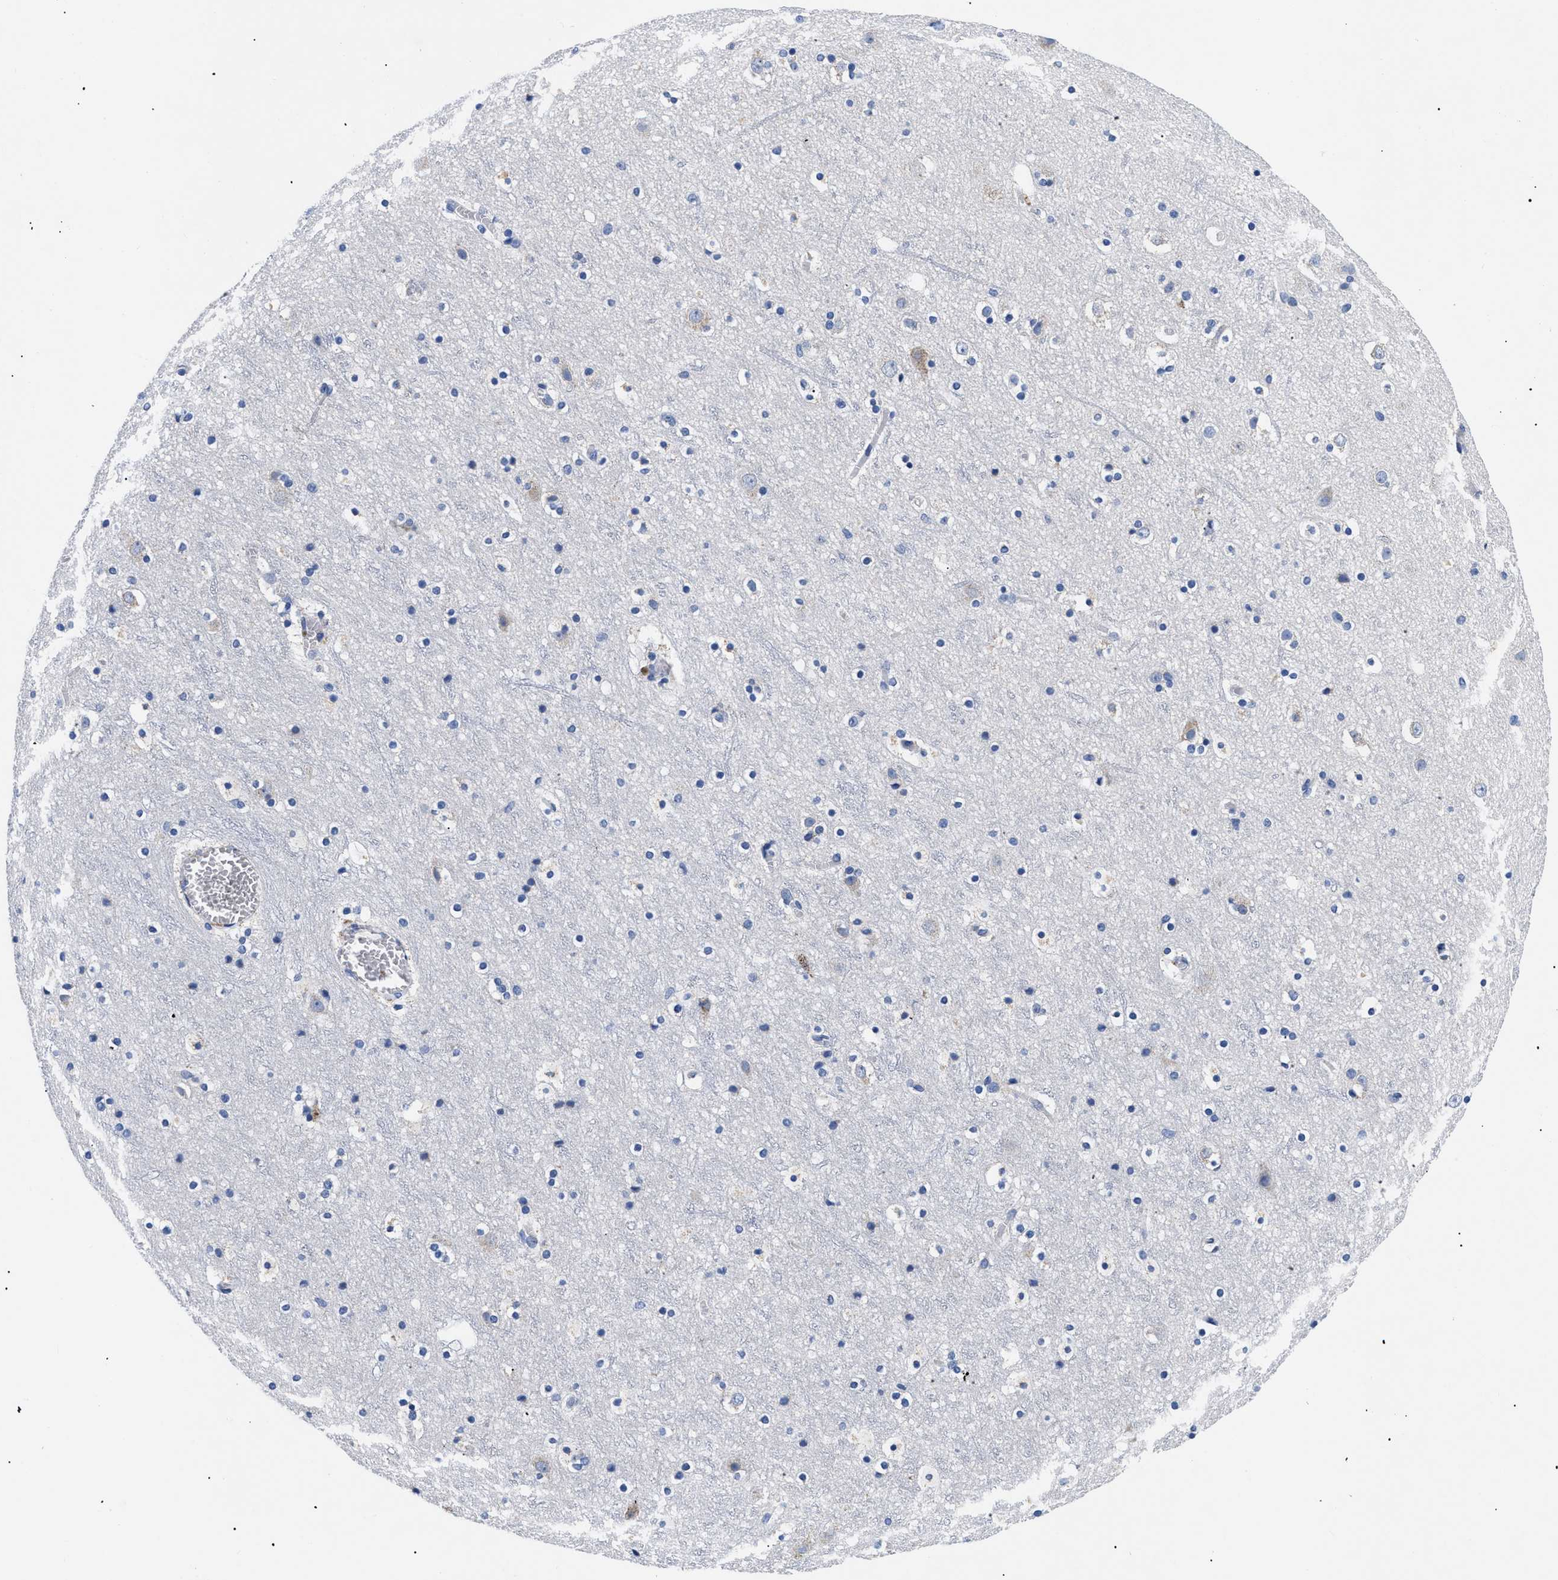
{"staining": {"intensity": "negative", "quantity": "none", "location": "none"}, "tissue": "cerebral cortex", "cell_type": "Endothelial cells", "image_type": "normal", "snomed": [{"axis": "morphology", "description": "Normal tissue, NOS"}, {"axis": "topography", "description": "Cerebral cortex"}], "caption": "Immunohistochemistry (IHC) image of normal cerebral cortex: human cerebral cortex stained with DAB reveals no significant protein staining in endothelial cells.", "gene": "GPR149", "patient": {"sex": "male", "age": 45}}